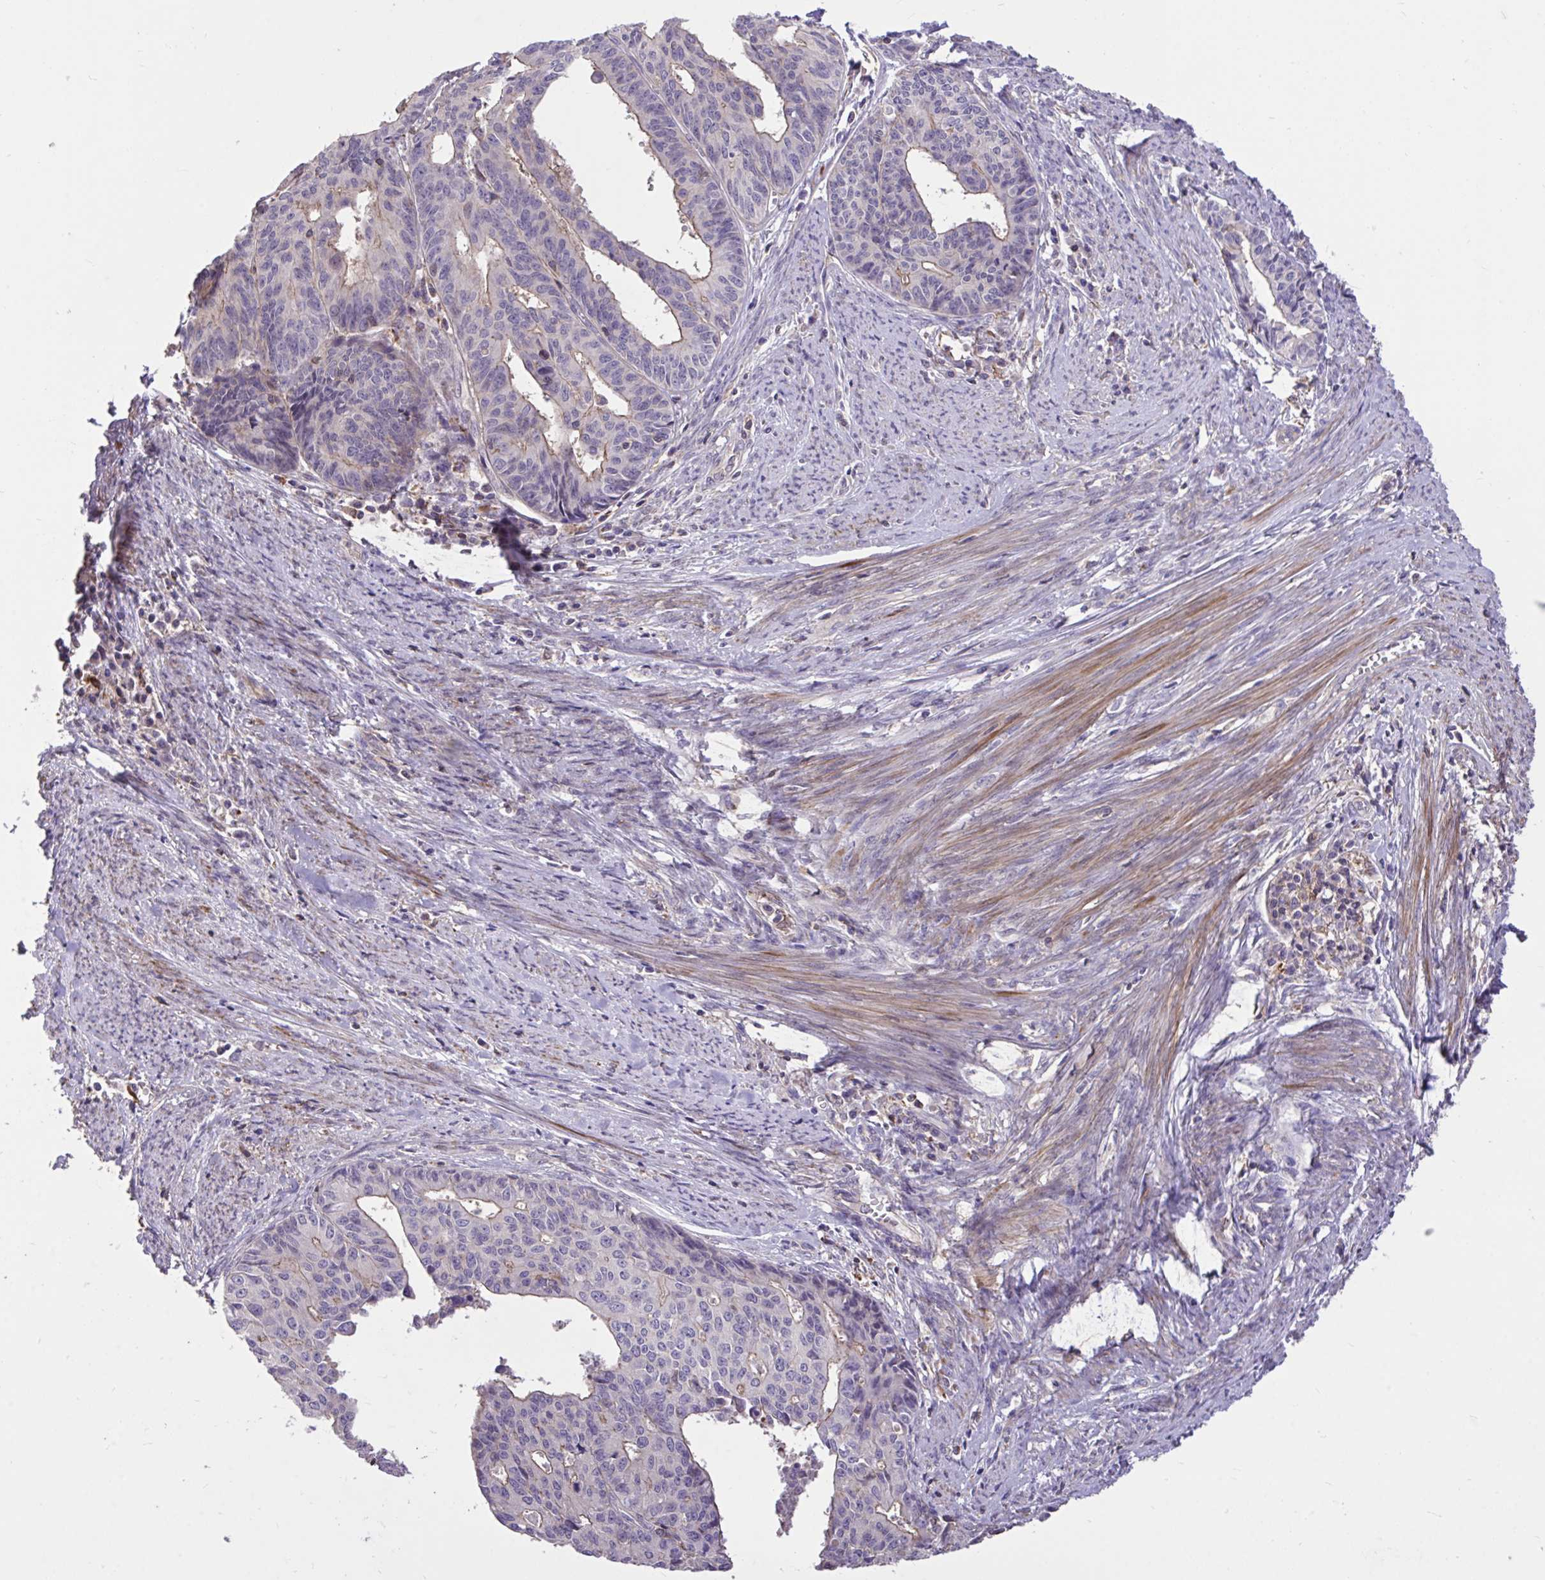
{"staining": {"intensity": "weak", "quantity": "25%-75%", "location": "cytoplasmic/membranous"}, "tissue": "endometrial cancer", "cell_type": "Tumor cells", "image_type": "cancer", "snomed": [{"axis": "morphology", "description": "Adenocarcinoma, NOS"}, {"axis": "topography", "description": "Endometrium"}], "caption": "Approximately 25%-75% of tumor cells in human endometrial cancer reveal weak cytoplasmic/membranous protein staining as visualized by brown immunohistochemical staining.", "gene": "IGFL2", "patient": {"sex": "female", "age": 65}}